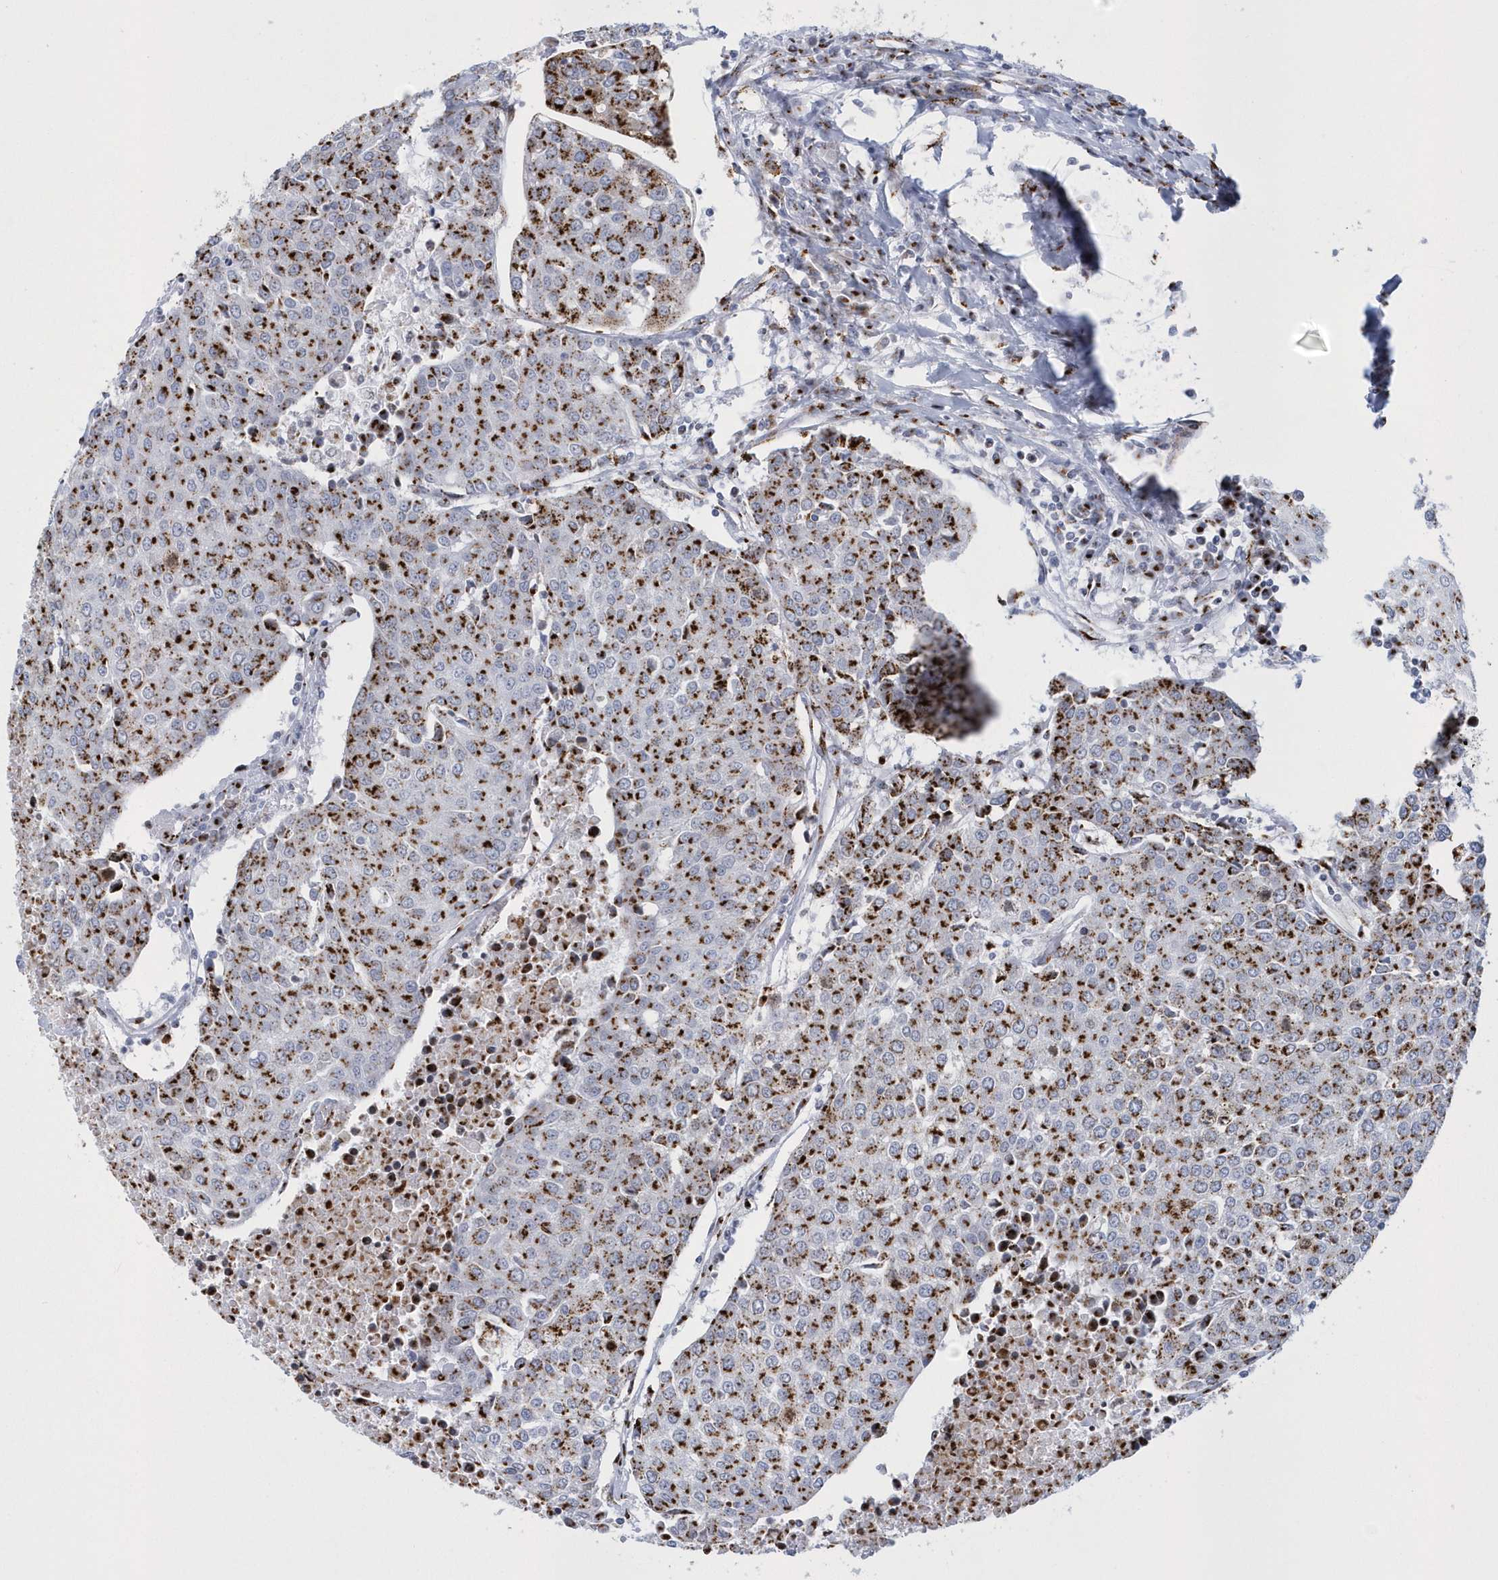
{"staining": {"intensity": "moderate", "quantity": ">75%", "location": "cytoplasmic/membranous"}, "tissue": "urothelial cancer", "cell_type": "Tumor cells", "image_type": "cancer", "snomed": [{"axis": "morphology", "description": "Urothelial carcinoma, High grade"}, {"axis": "topography", "description": "Urinary bladder"}], "caption": "Protein staining of urothelial cancer tissue demonstrates moderate cytoplasmic/membranous staining in about >75% of tumor cells.", "gene": "SLX9", "patient": {"sex": "female", "age": 85}}